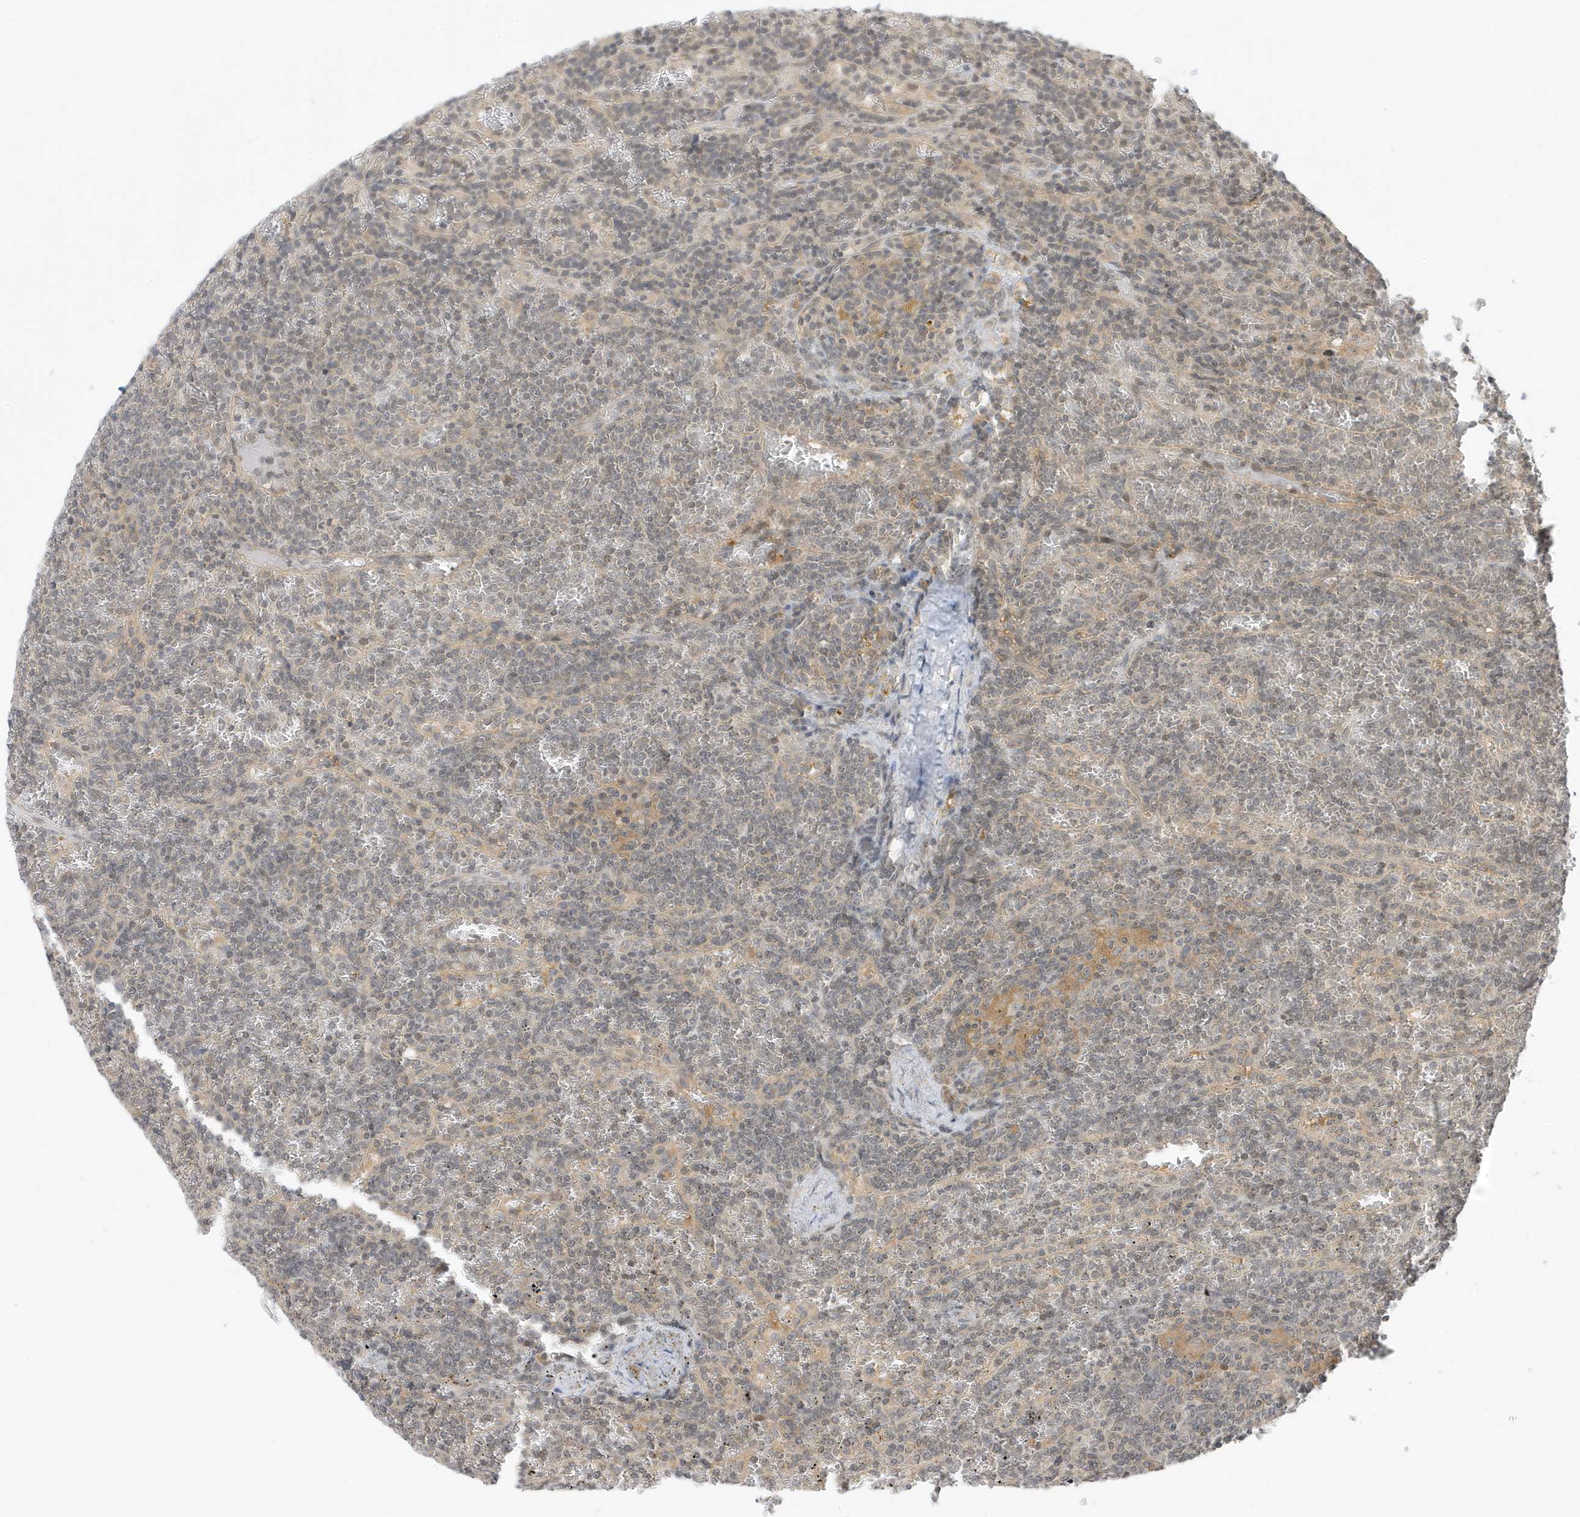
{"staining": {"intensity": "weak", "quantity": ">75%", "location": "nuclear"}, "tissue": "lymphoma", "cell_type": "Tumor cells", "image_type": "cancer", "snomed": [{"axis": "morphology", "description": "Malignant lymphoma, non-Hodgkin's type, Low grade"}, {"axis": "topography", "description": "Spleen"}], "caption": "DAB (3,3'-diaminobenzidine) immunohistochemical staining of human malignant lymphoma, non-Hodgkin's type (low-grade) exhibits weak nuclear protein positivity in about >75% of tumor cells.", "gene": "TAB3", "patient": {"sex": "female", "age": 19}}